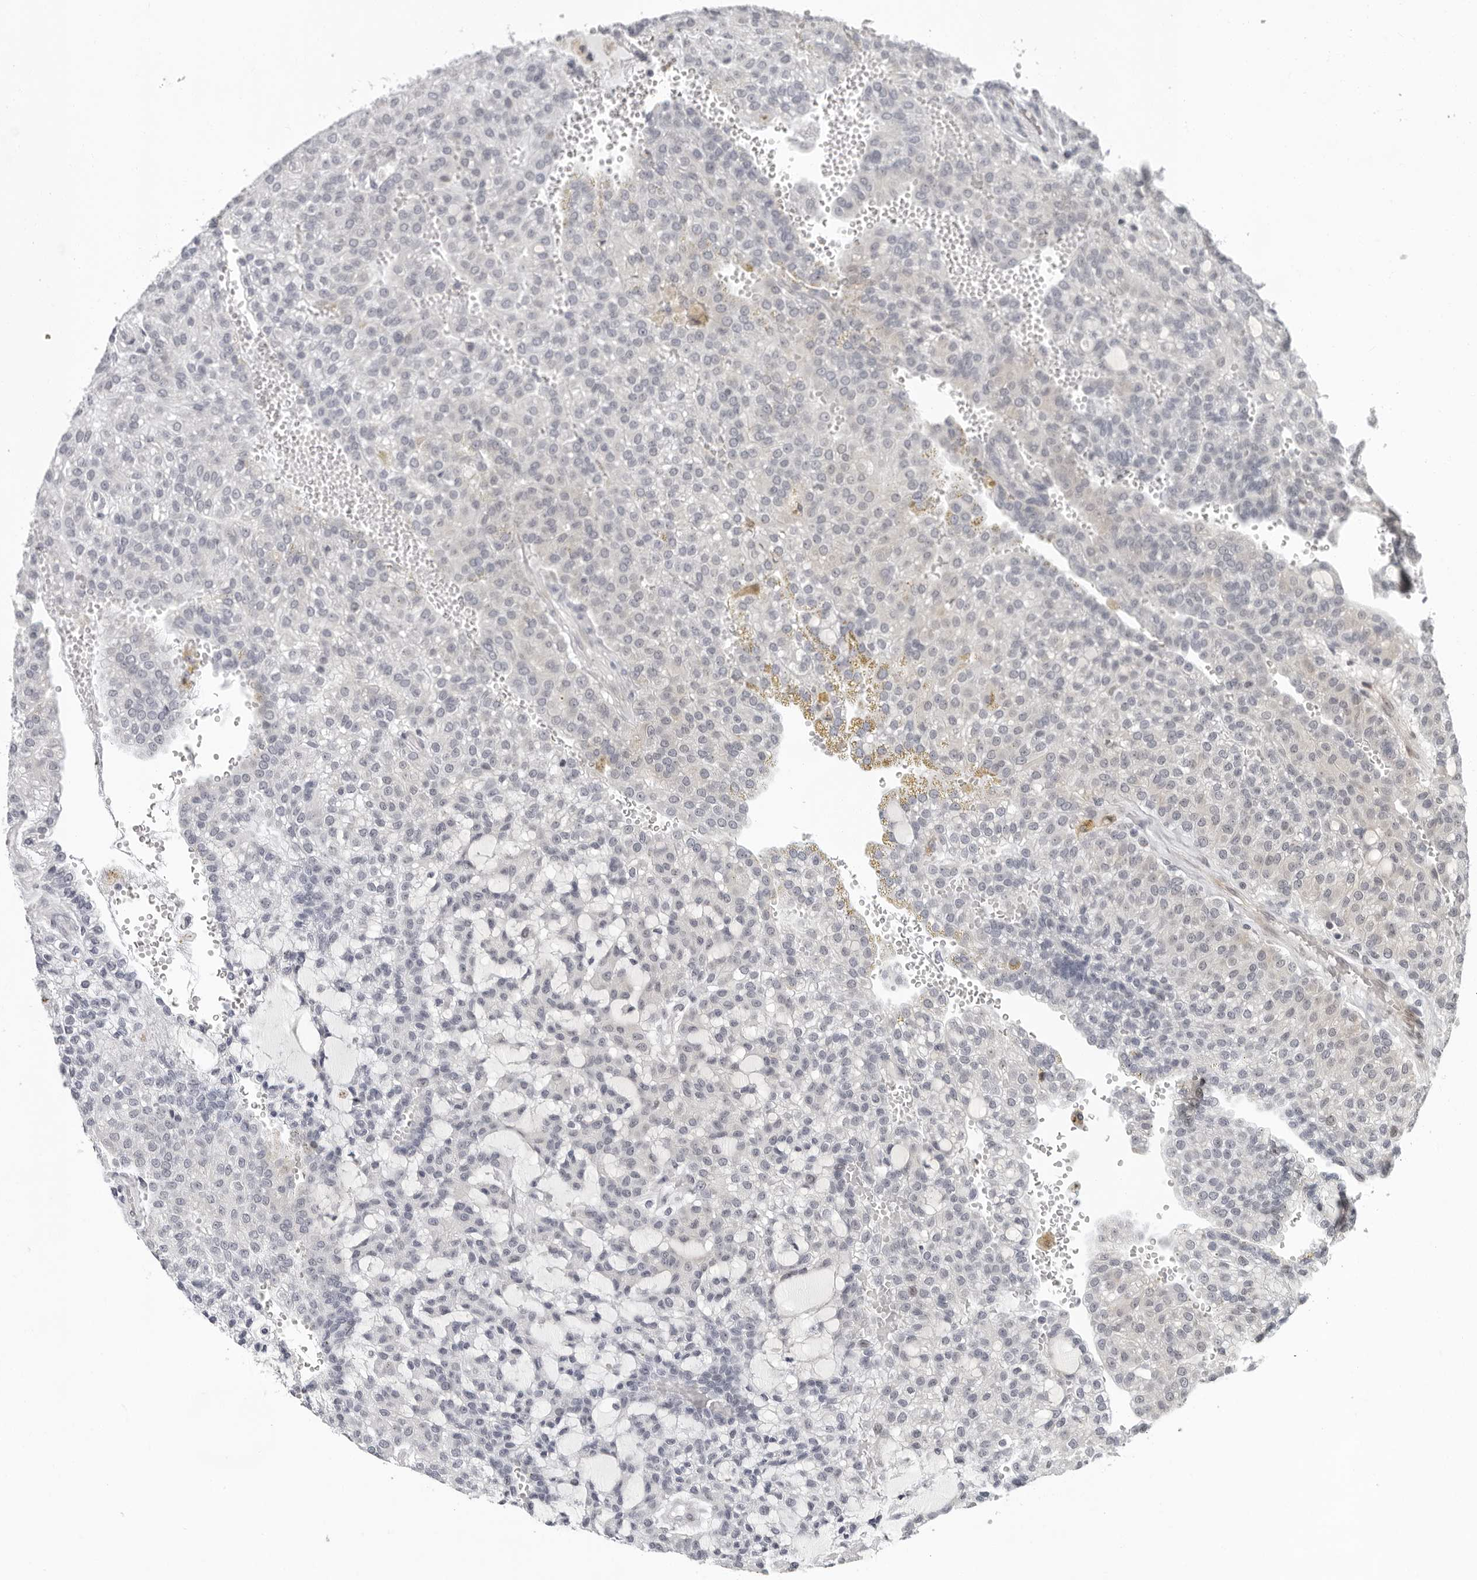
{"staining": {"intensity": "negative", "quantity": "none", "location": "none"}, "tissue": "renal cancer", "cell_type": "Tumor cells", "image_type": "cancer", "snomed": [{"axis": "morphology", "description": "Adenocarcinoma, NOS"}, {"axis": "topography", "description": "Kidney"}], "caption": "Immunohistochemistry of human renal adenocarcinoma reveals no staining in tumor cells.", "gene": "PIP4K2C", "patient": {"sex": "male", "age": 63}}